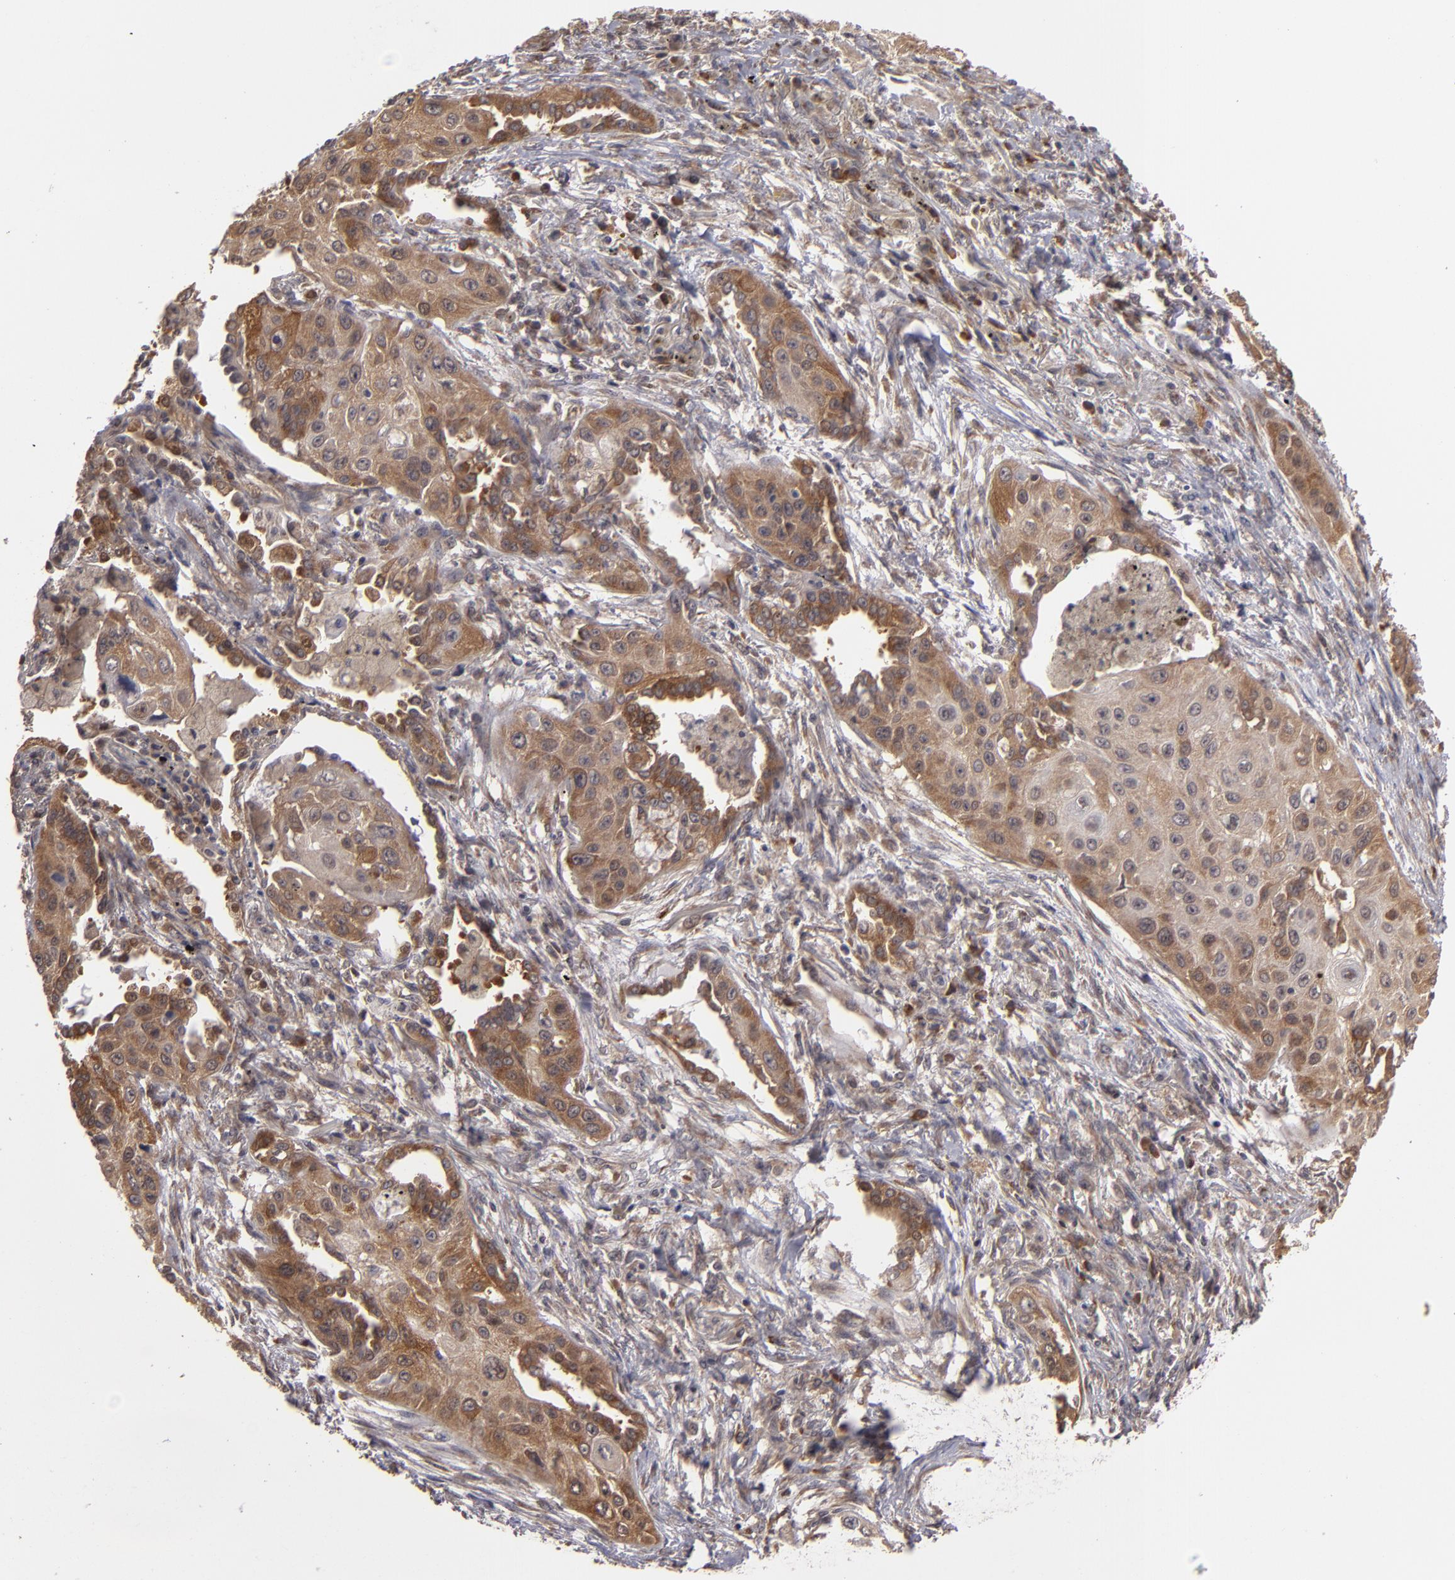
{"staining": {"intensity": "moderate", "quantity": ">75%", "location": "cytoplasmic/membranous"}, "tissue": "lung cancer", "cell_type": "Tumor cells", "image_type": "cancer", "snomed": [{"axis": "morphology", "description": "Squamous cell carcinoma, NOS"}, {"axis": "topography", "description": "Lung"}], "caption": "Lung squamous cell carcinoma stained with DAB (3,3'-diaminobenzidine) immunohistochemistry (IHC) displays medium levels of moderate cytoplasmic/membranous staining in approximately >75% of tumor cells.", "gene": "MAPK3", "patient": {"sex": "male", "age": 71}}